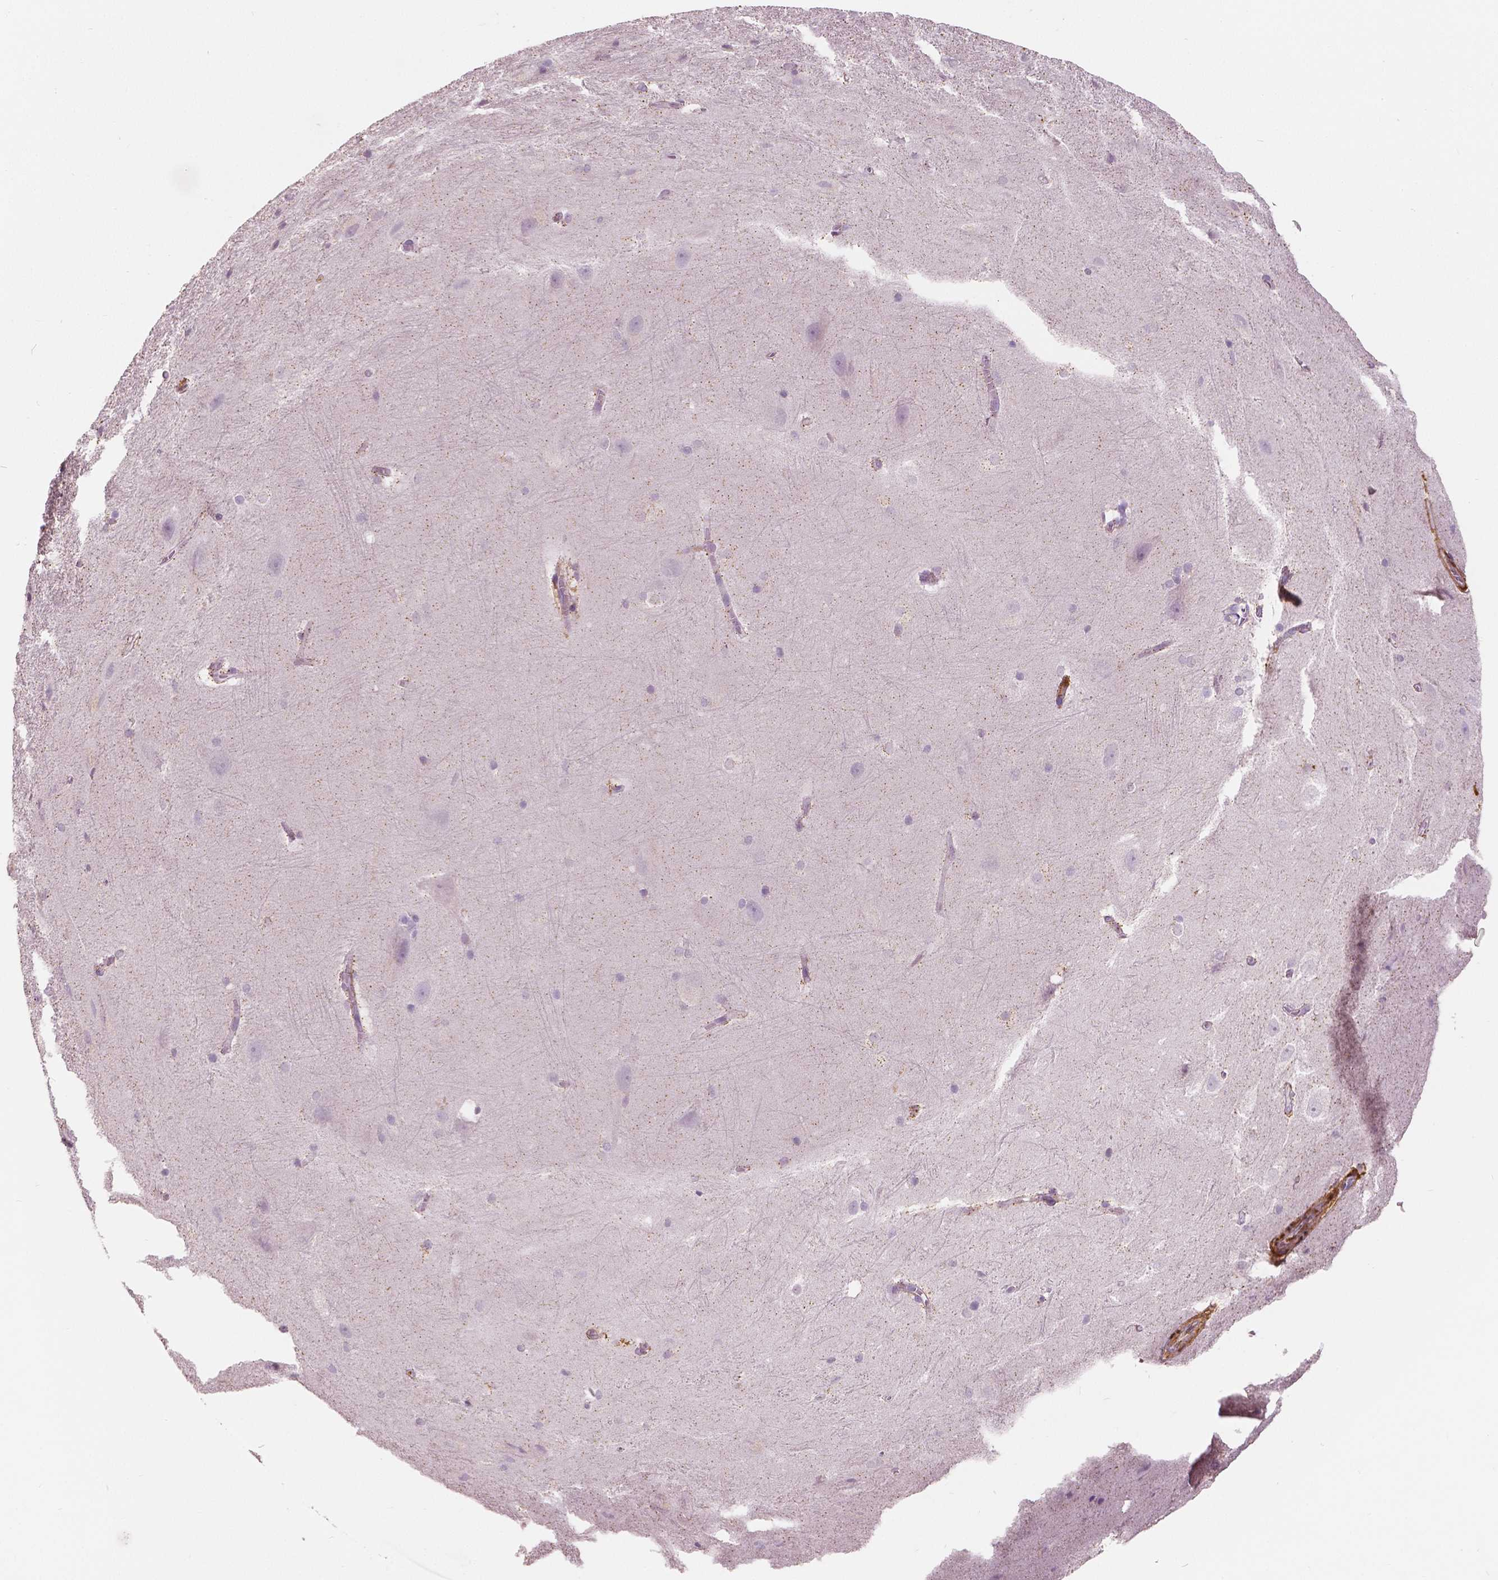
{"staining": {"intensity": "negative", "quantity": "none", "location": "none"}, "tissue": "hippocampus", "cell_type": "Glial cells", "image_type": "normal", "snomed": [{"axis": "morphology", "description": "Normal tissue, NOS"}, {"axis": "topography", "description": "Cerebral cortex"}, {"axis": "topography", "description": "Hippocampus"}], "caption": "Immunohistochemical staining of benign human hippocampus shows no significant positivity in glial cells.", "gene": "S100A4", "patient": {"sex": "female", "age": 19}}